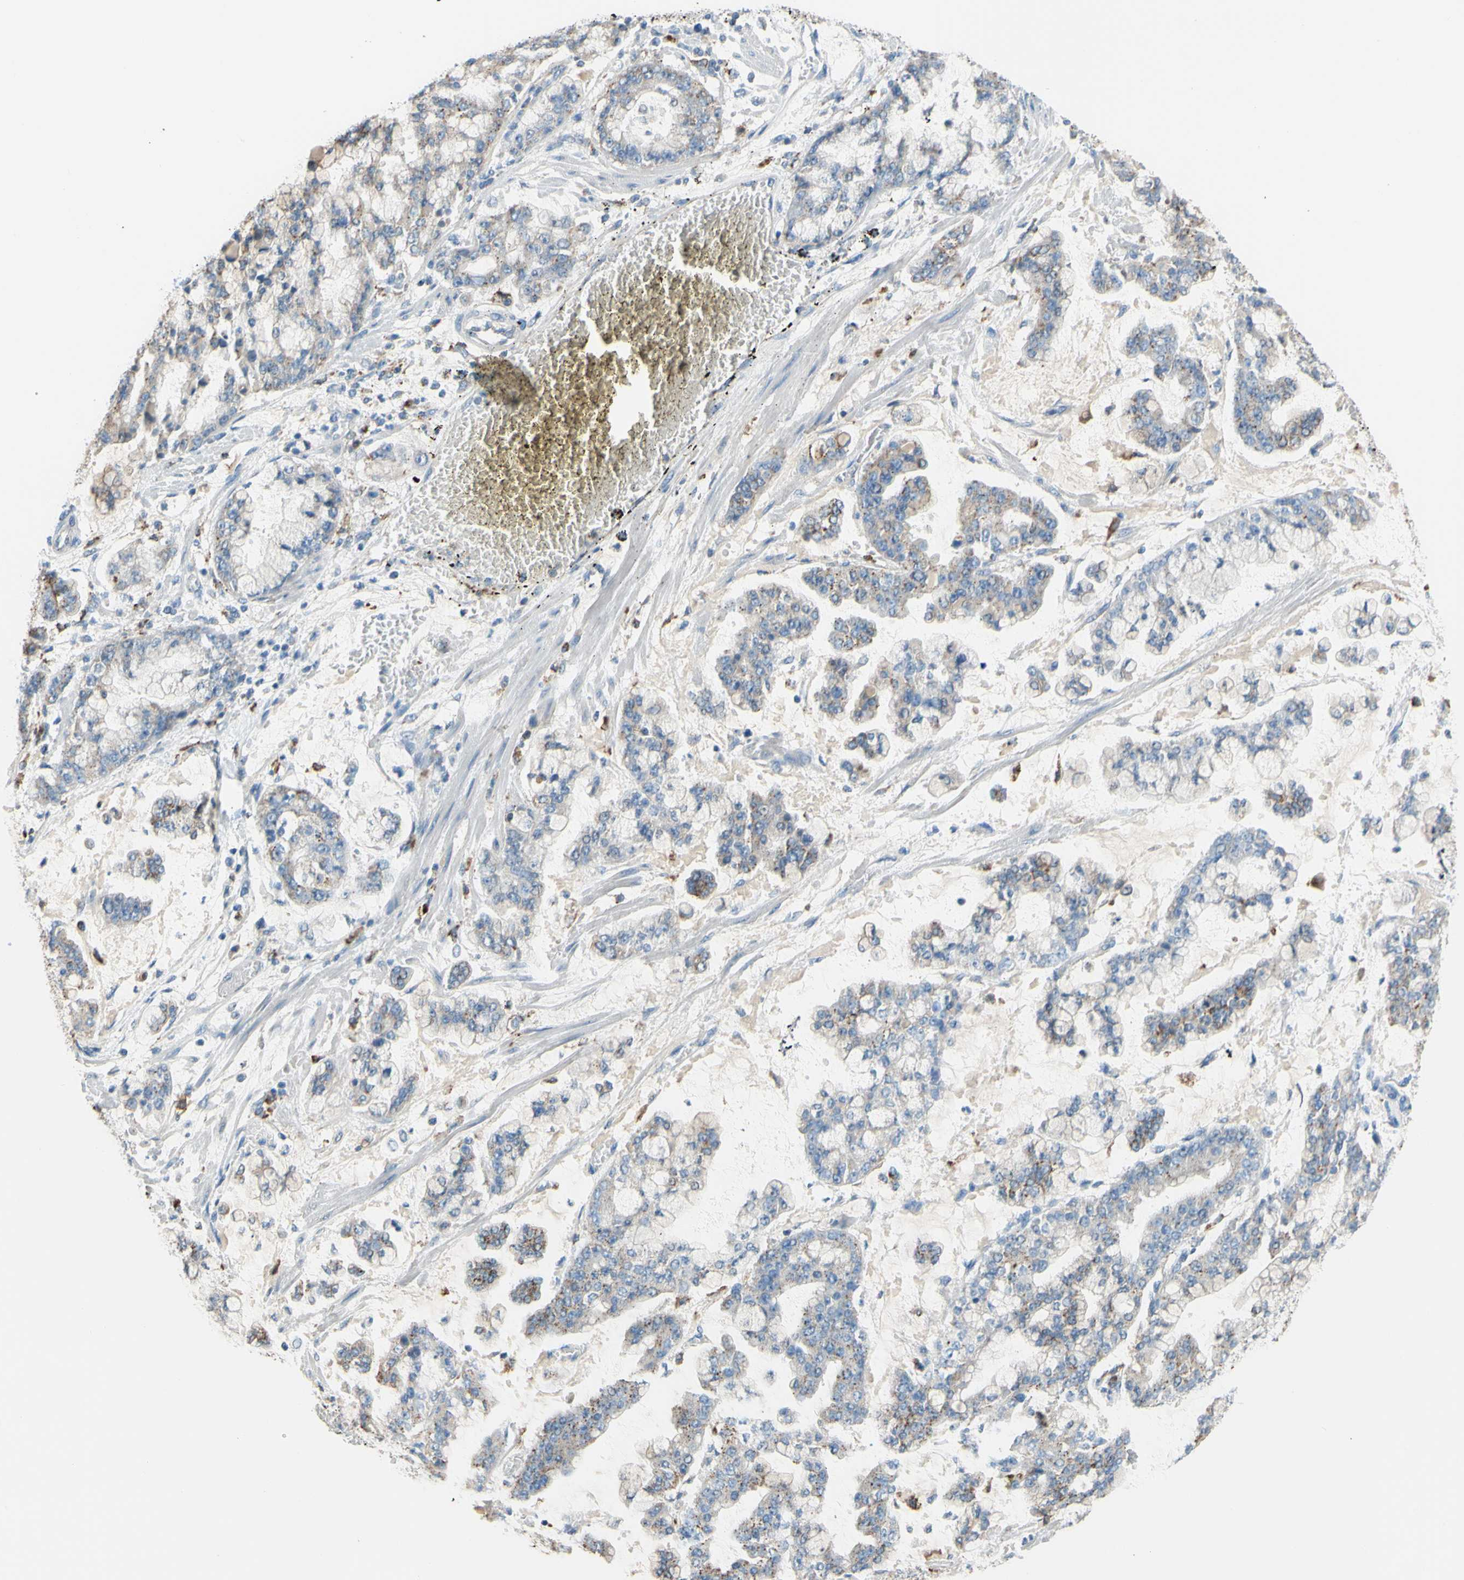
{"staining": {"intensity": "weak", "quantity": "25%-75%", "location": "cytoplasmic/membranous"}, "tissue": "stomach cancer", "cell_type": "Tumor cells", "image_type": "cancer", "snomed": [{"axis": "morphology", "description": "Normal tissue, NOS"}, {"axis": "morphology", "description": "Adenocarcinoma, NOS"}, {"axis": "topography", "description": "Stomach, upper"}, {"axis": "topography", "description": "Stomach"}], "caption": "Human stomach adenocarcinoma stained for a protein (brown) demonstrates weak cytoplasmic/membranous positive expression in about 25%-75% of tumor cells.", "gene": "CTSD", "patient": {"sex": "male", "age": 76}}